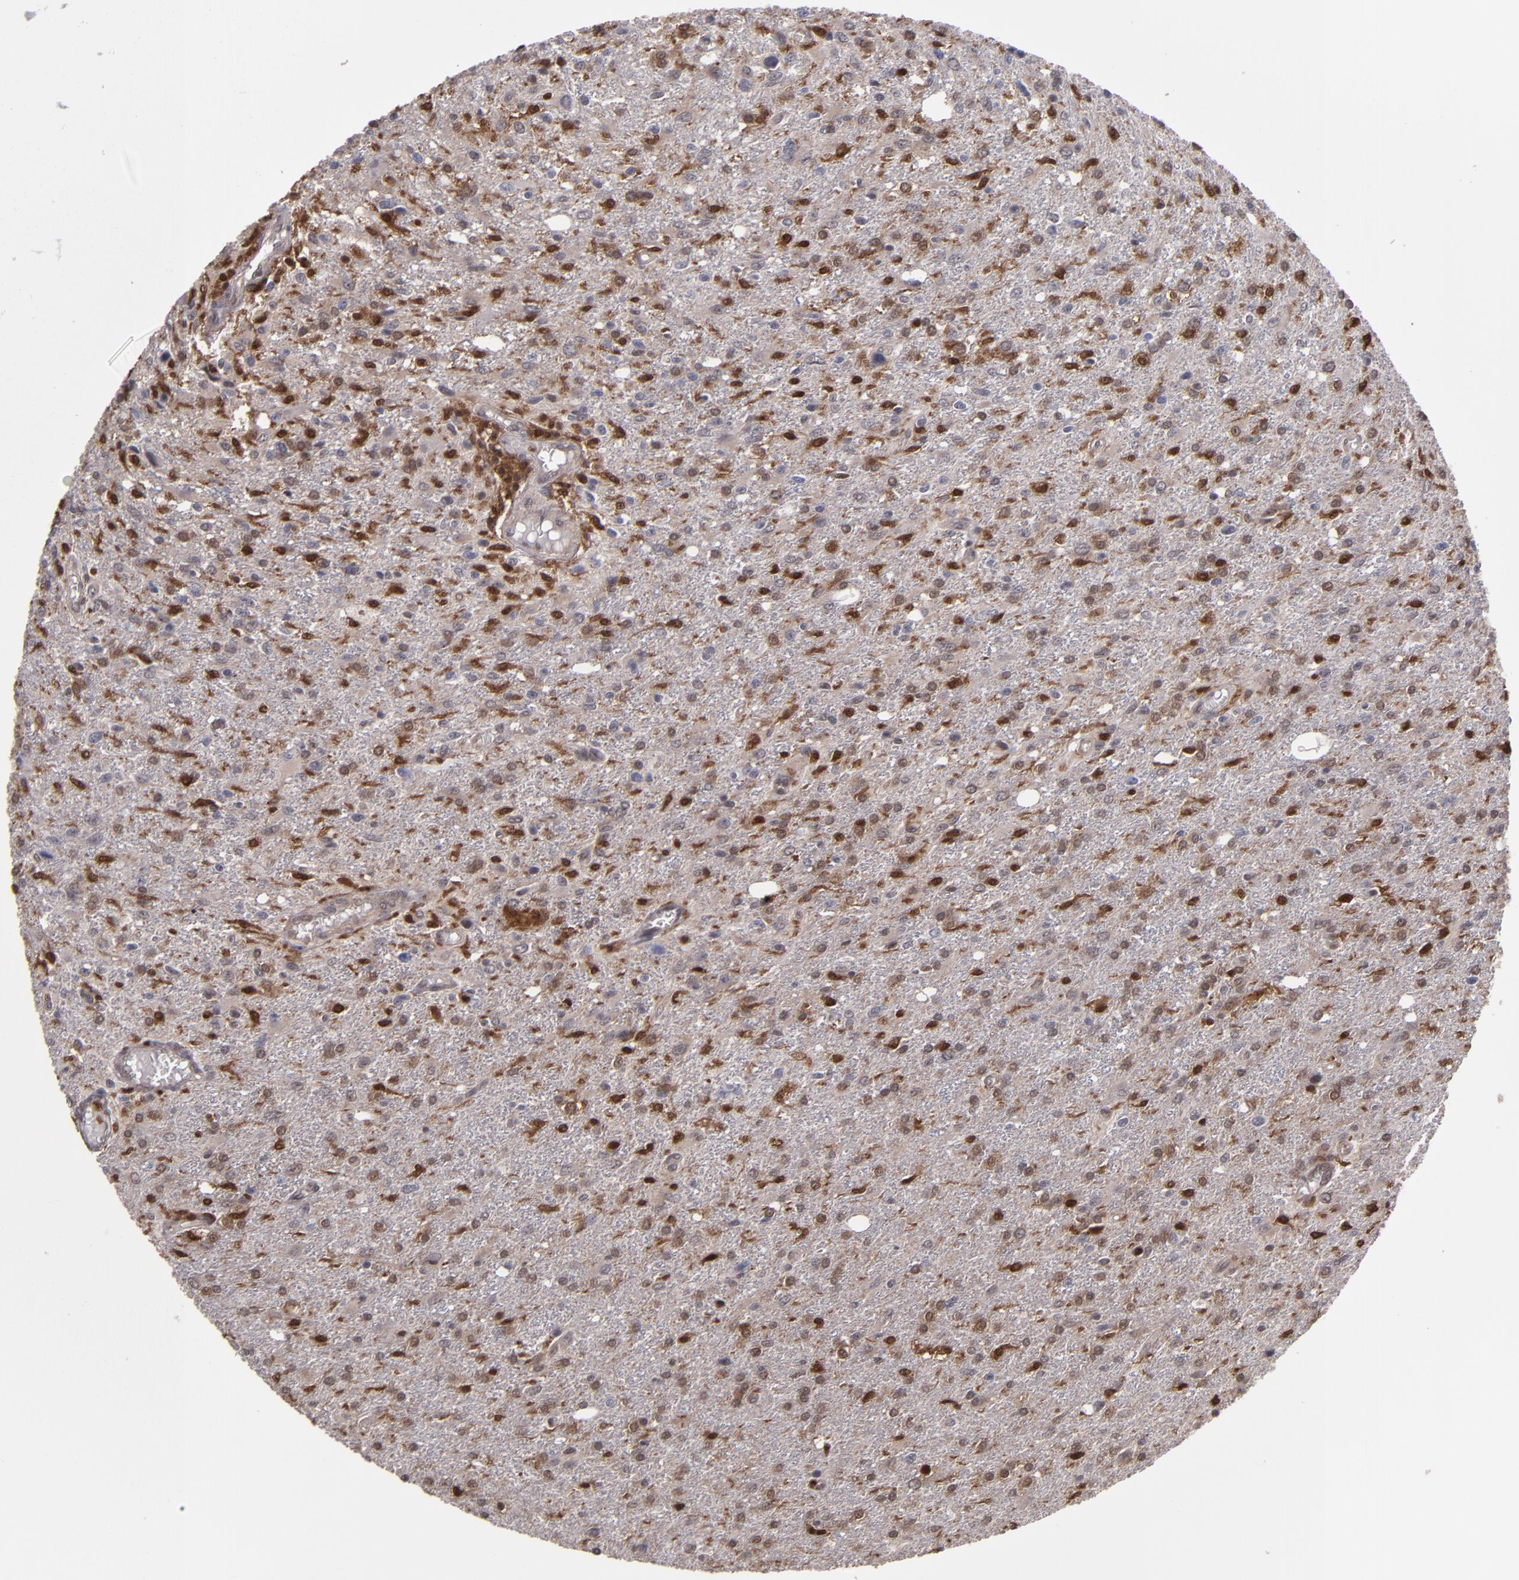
{"staining": {"intensity": "weak", "quantity": "25%-75%", "location": "cytoplasmic/membranous,nuclear"}, "tissue": "glioma", "cell_type": "Tumor cells", "image_type": "cancer", "snomed": [{"axis": "morphology", "description": "Glioma, malignant, High grade"}, {"axis": "topography", "description": "Cerebral cortex"}], "caption": "This is an image of immunohistochemistry staining of malignant glioma (high-grade), which shows weak expression in the cytoplasmic/membranous and nuclear of tumor cells.", "gene": "GRB2", "patient": {"sex": "male", "age": 76}}